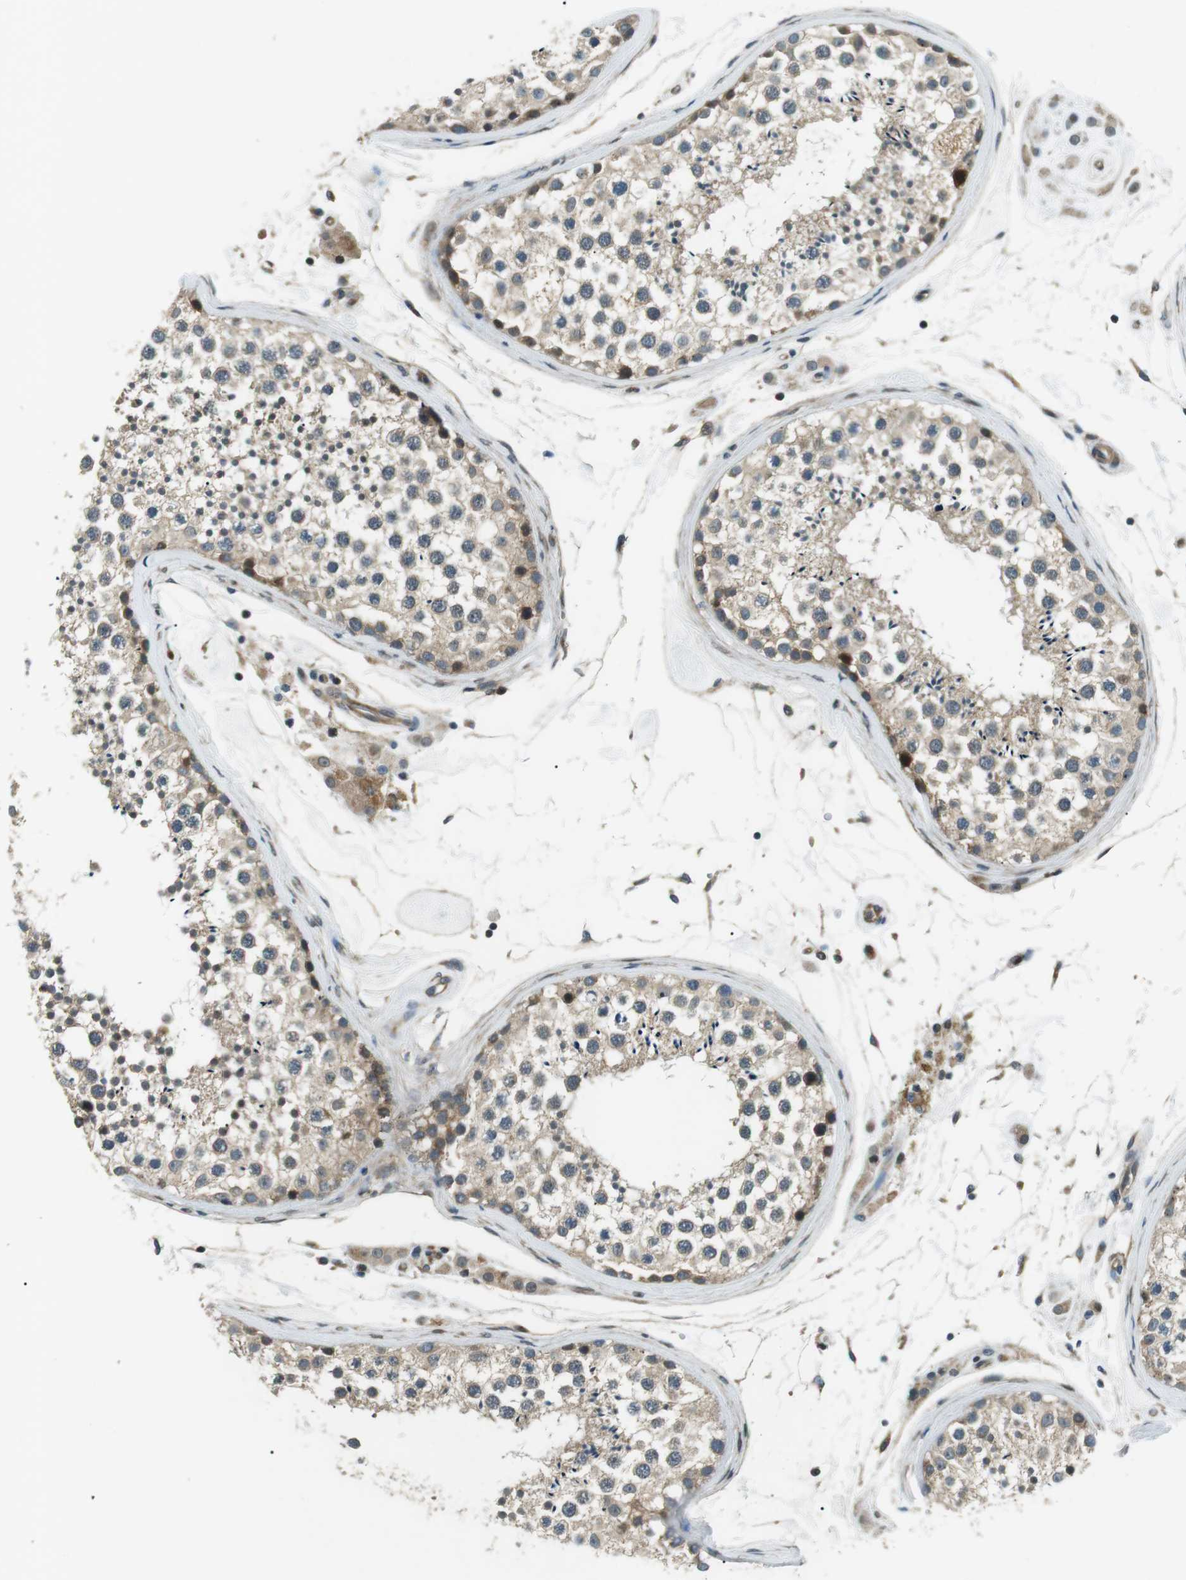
{"staining": {"intensity": "weak", "quantity": ">75%", "location": "cytoplasmic/membranous"}, "tissue": "testis", "cell_type": "Cells in seminiferous ducts", "image_type": "normal", "snomed": [{"axis": "morphology", "description": "Normal tissue, NOS"}, {"axis": "topography", "description": "Testis"}], "caption": "Protein expression analysis of normal testis demonstrates weak cytoplasmic/membranous expression in approximately >75% of cells in seminiferous ducts. (Stains: DAB in brown, nuclei in blue, Microscopy: brightfield microscopy at high magnification).", "gene": "TMEM74", "patient": {"sex": "male", "age": 46}}